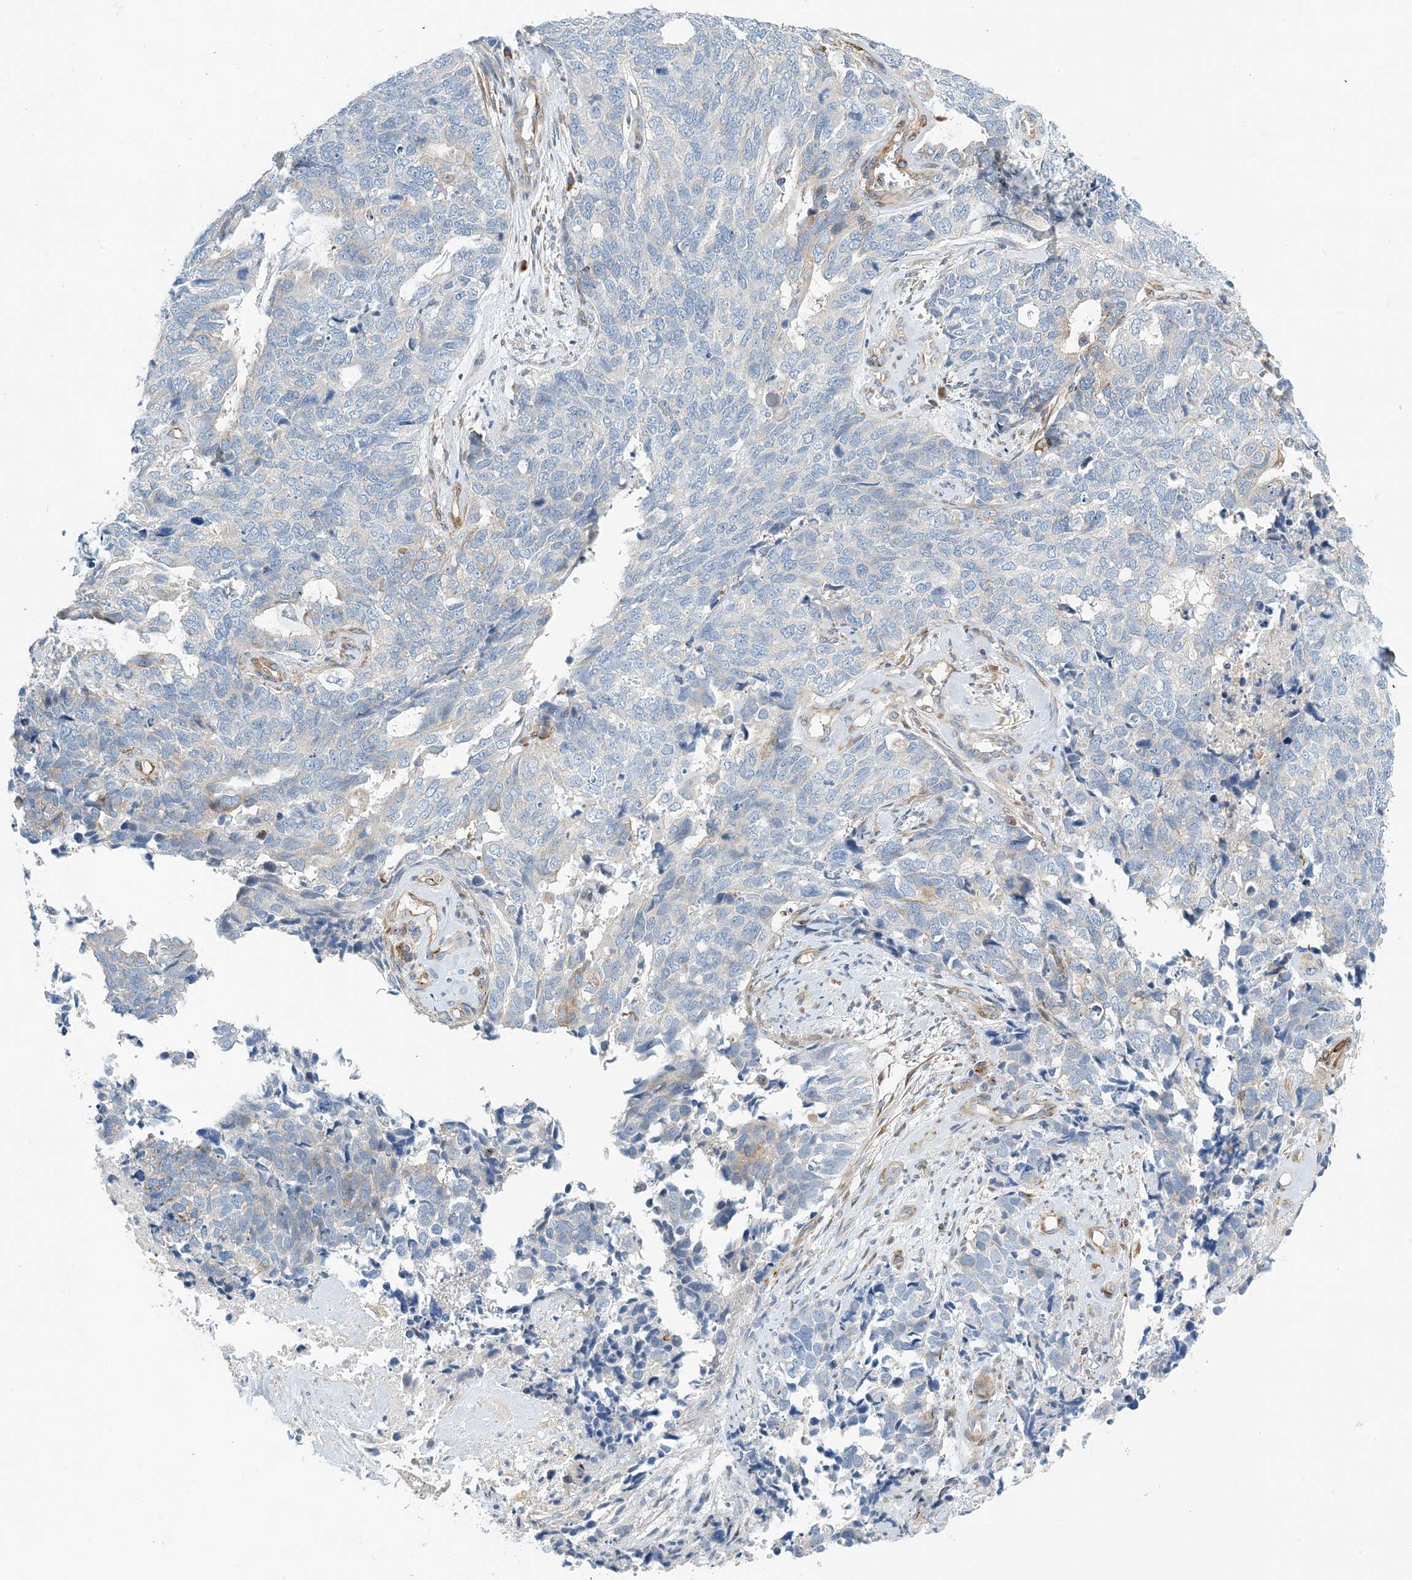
{"staining": {"intensity": "negative", "quantity": "none", "location": "none"}, "tissue": "cervical cancer", "cell_type": "Tumor cells", "image_type": "cancer", "snomed": [{"axis": "morphology", "description": "Squamous cell carcinoma, NOS"}, {"axis": "topography", "description": "Cervix"}], "caption": "Protein analysis of cervical squamous cell carcinoma exhibits no significant staining in tumor cells.", "gene": "PCDHA2", "patient": {"sex": "female", "age": 63}}